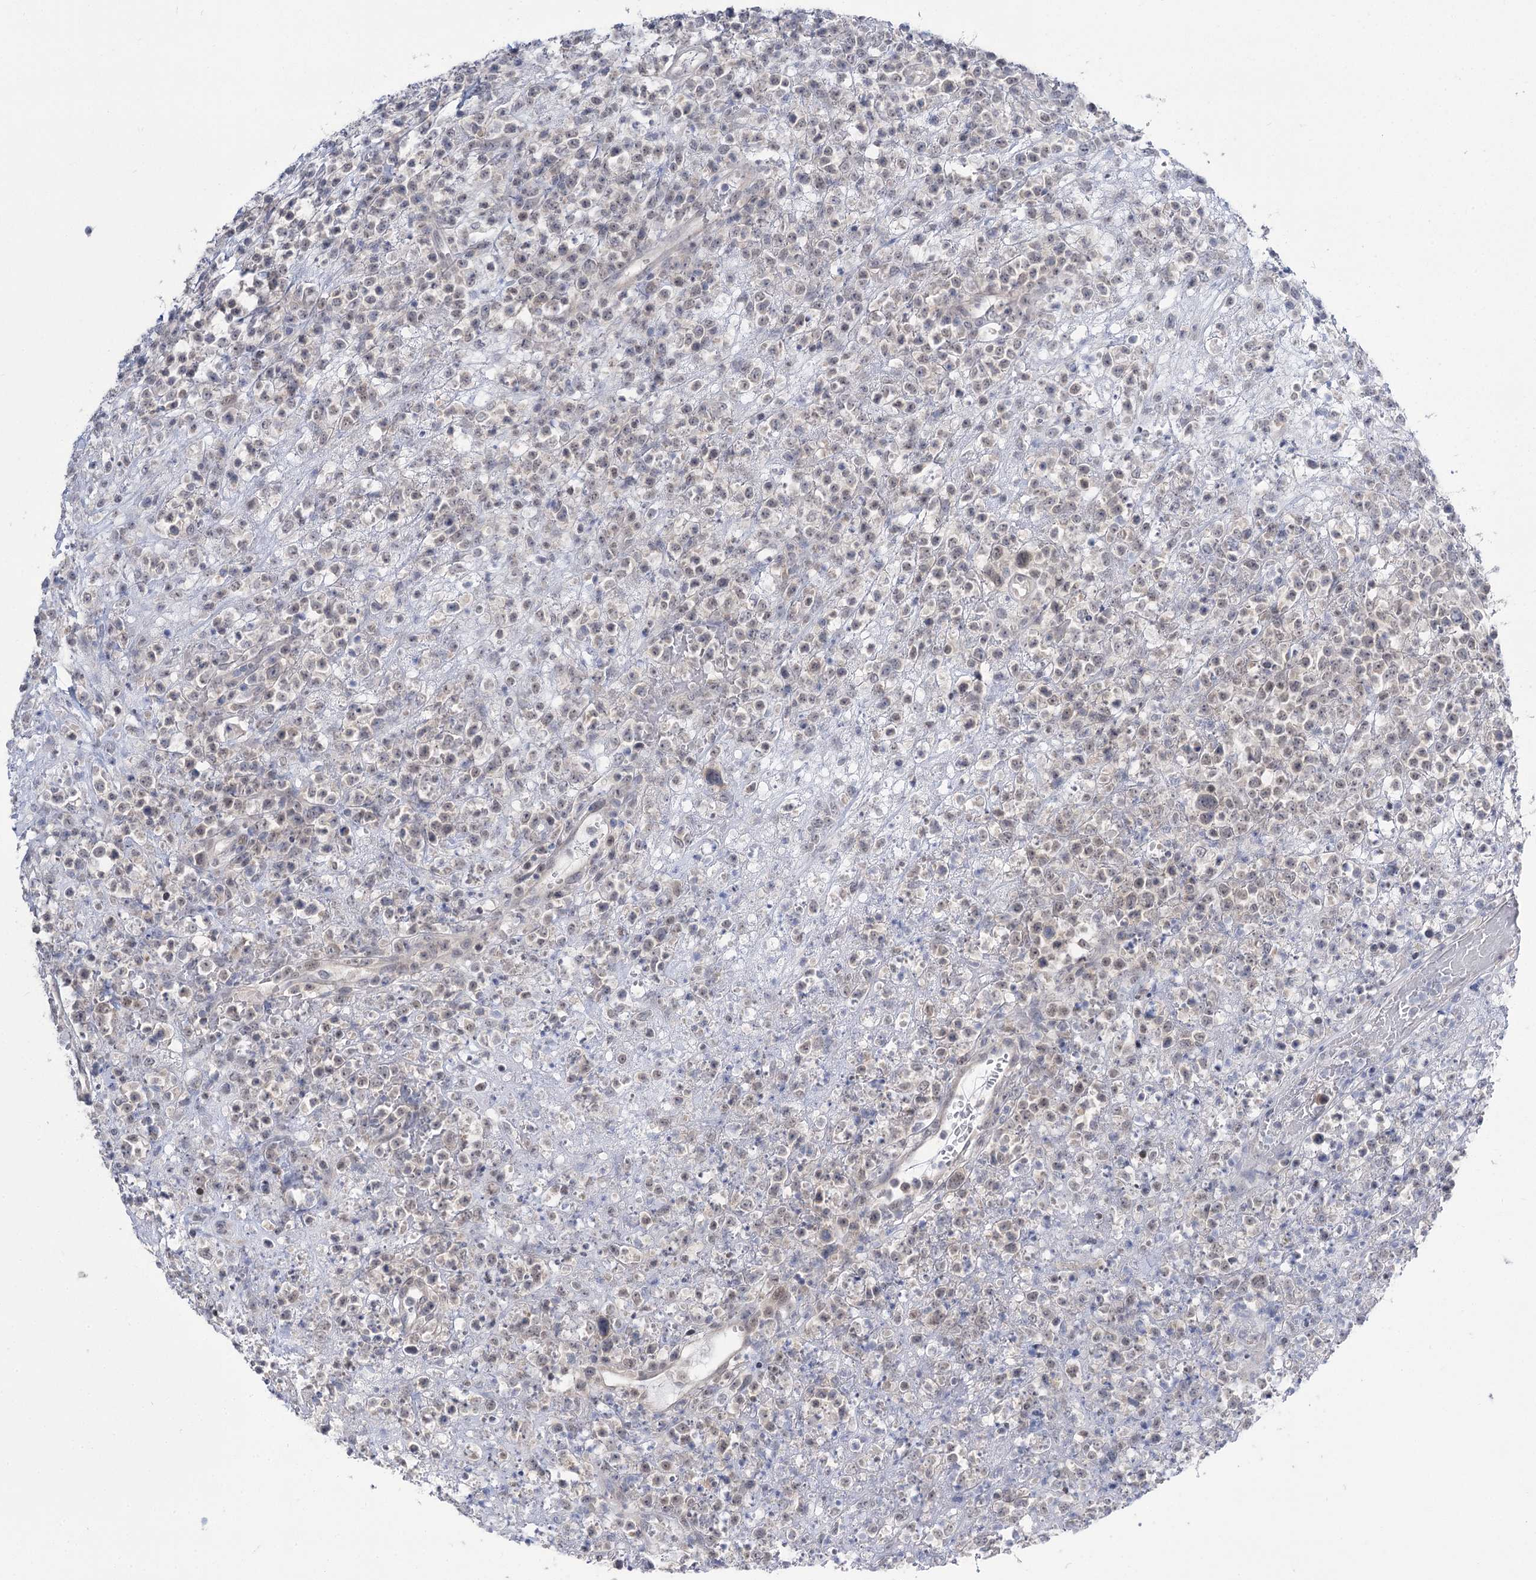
{"staining": {"intensity": "negative", "quantity": "none", "location": "none"}, "tissue": "lymphoma", "cell_type": "Tumor cells", "image_type": "cancer", "snomed": [{"axis": "morphology", "description": "Malignant lymphoma, non-Hodgkin's type, High grade"}, {"axis": "topography", "description": "Colon"}], "caption": "Photomicrograph shows no protein positivity in tumor cells of lymphoma tissue.", "gene": "PHYHIPL", "patient": {"sex": "female", "age": 53}}